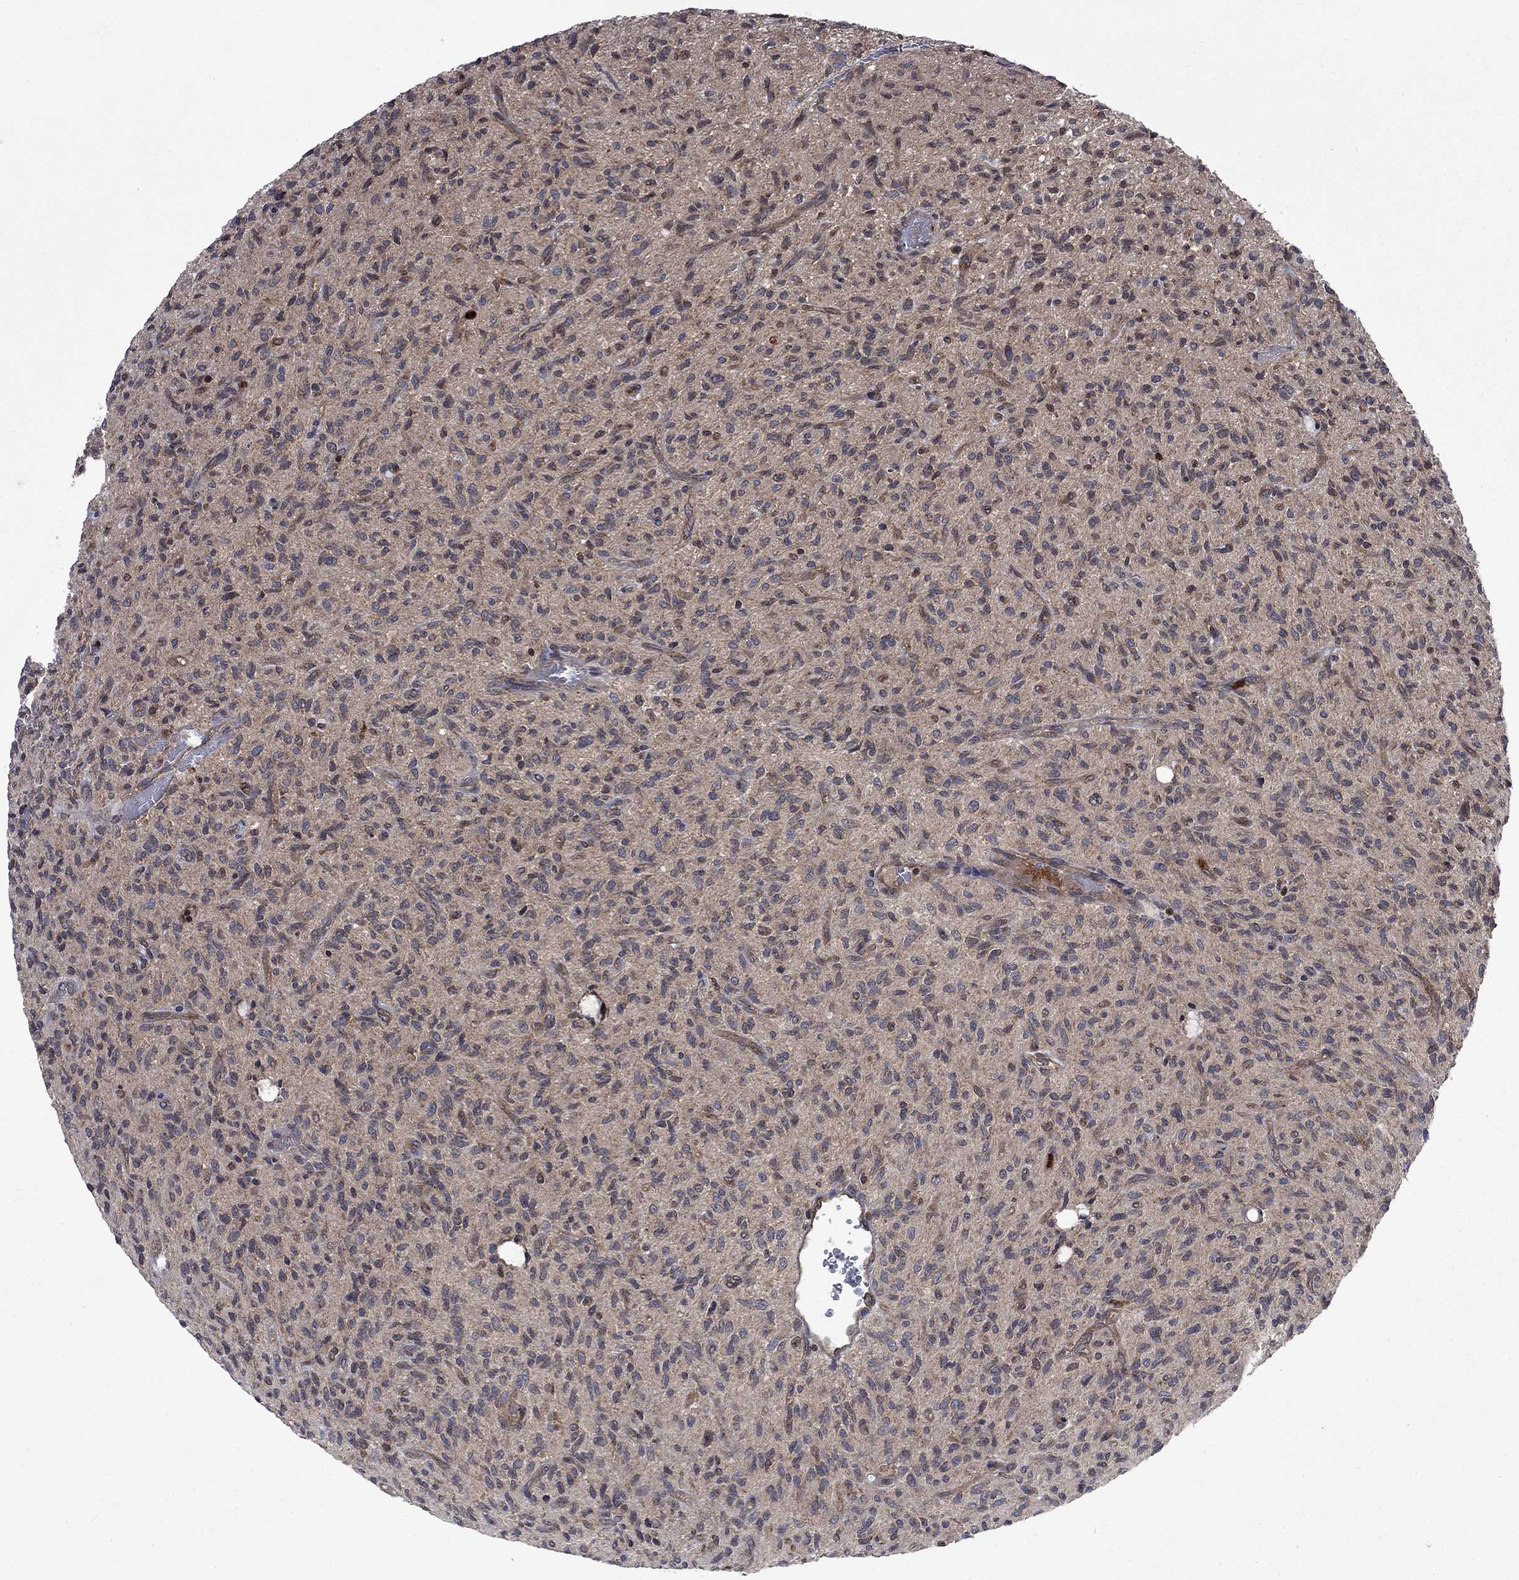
{"staining": {"intensity": "negative", "quantity": "none", "location": "none"}, "tissue": "glioma", "cell_type": "Tumor cells", "image_type": "cancer", "snomed": [{"axis": "morphology", "description": "Glioma, malignant, High grade"}, {"axis": "topography", "description": "Brain"}], "caption": "Tumor cells show no significant staining in glioma.", "gene": "TMEM33", "patient": {"sex": "male", "age": 64}}